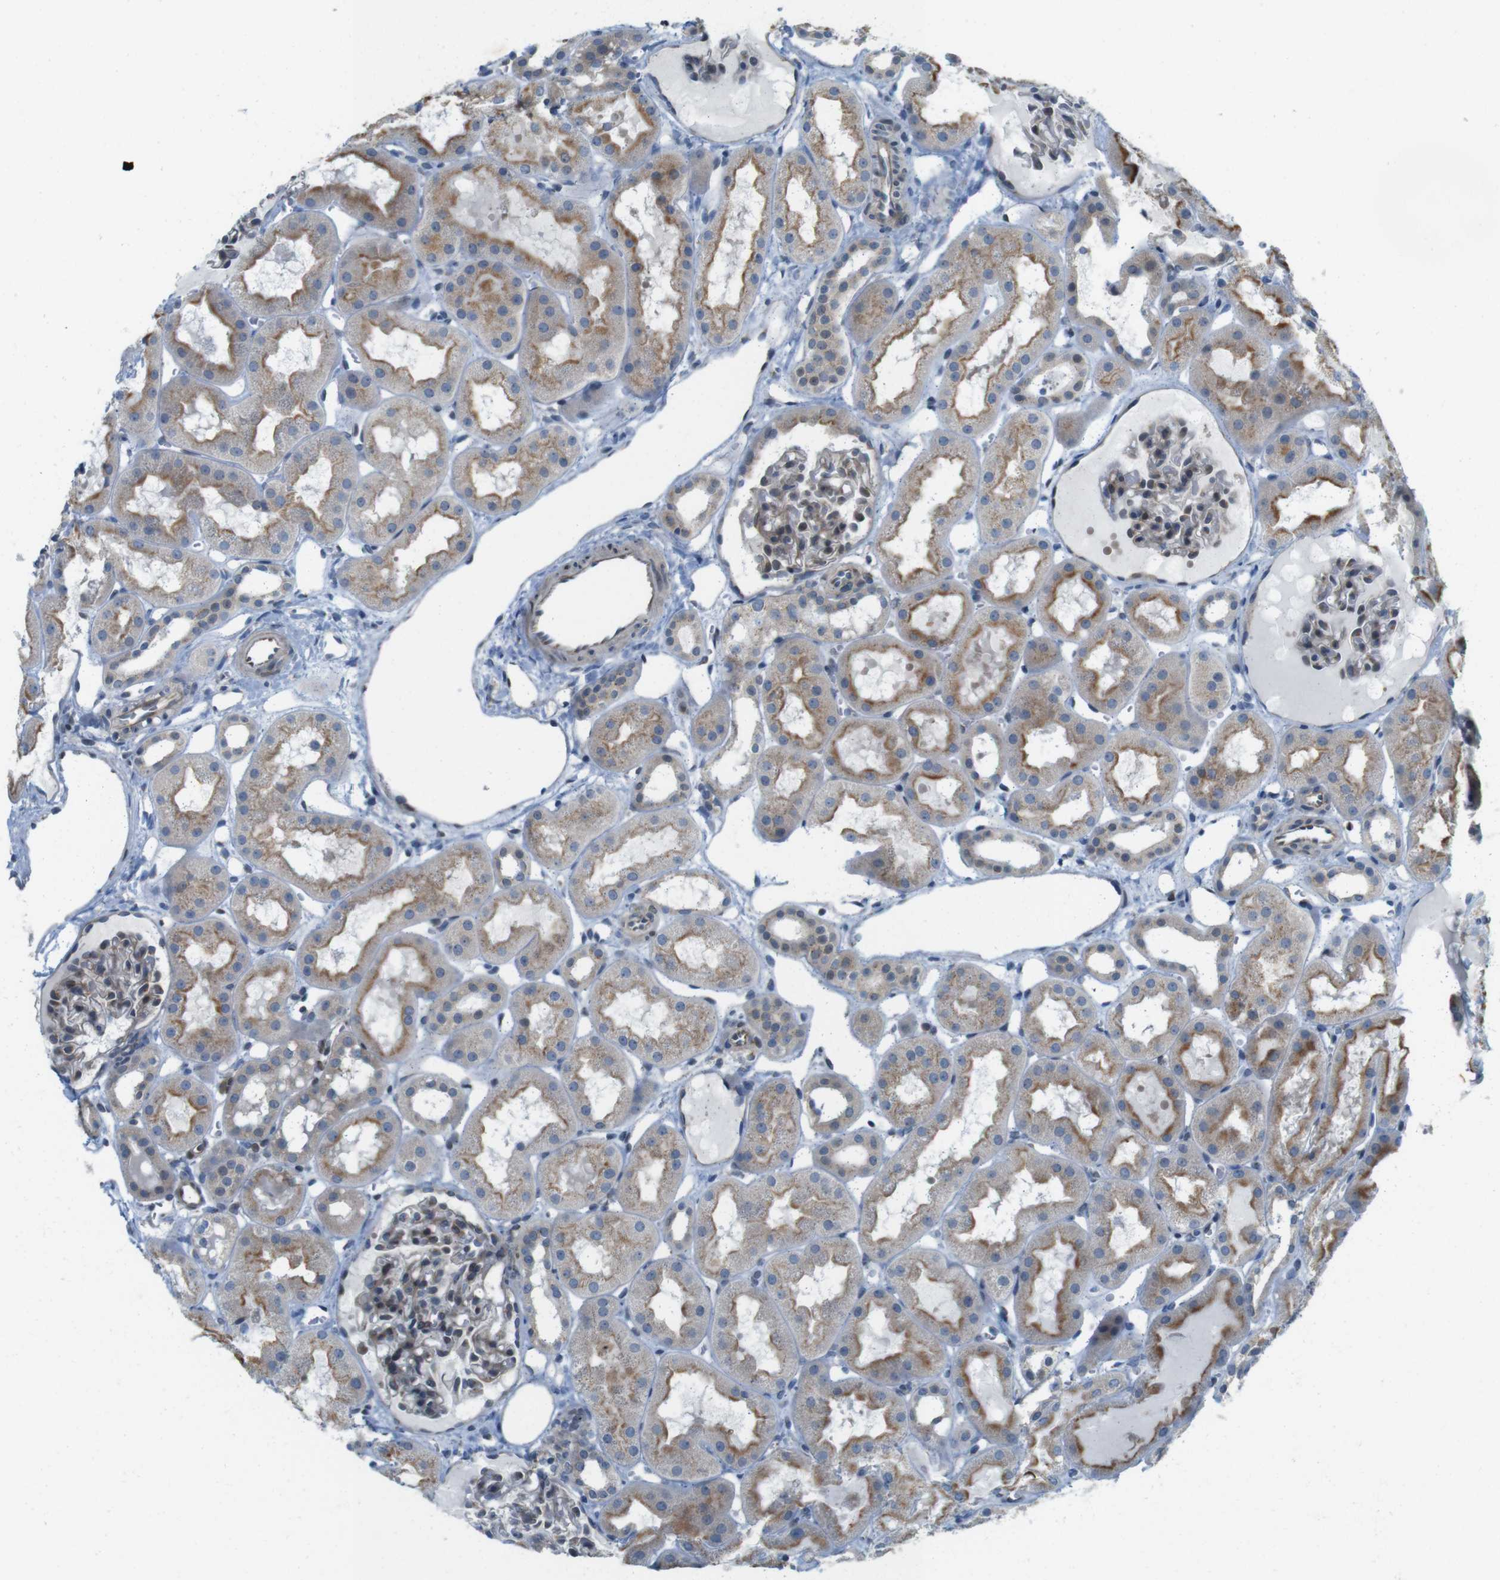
{"staining": {"intensity": "weak", "quantity": ">75%", "location": "cytoplasmic/membranous"}, "tissue": "kidney", "cell_type": "Cells in glomeruli", "image_type": "normal", "snomed": [{"axis": "morphology", "description": "Normal tissue, NOS"}, {"axis": "topography", "description": "Kidney"}, {"axis": "topography", "description": "Urinary bladder"}], "caption": "Immunohistochemistry (IHC) of benign human kidney displays low levels of weak cytoplasmic/membranous positivity in about >75% of cells in glomeruli.", "gene": "SKI", "patient": {"sex": "male", "age": 16}}